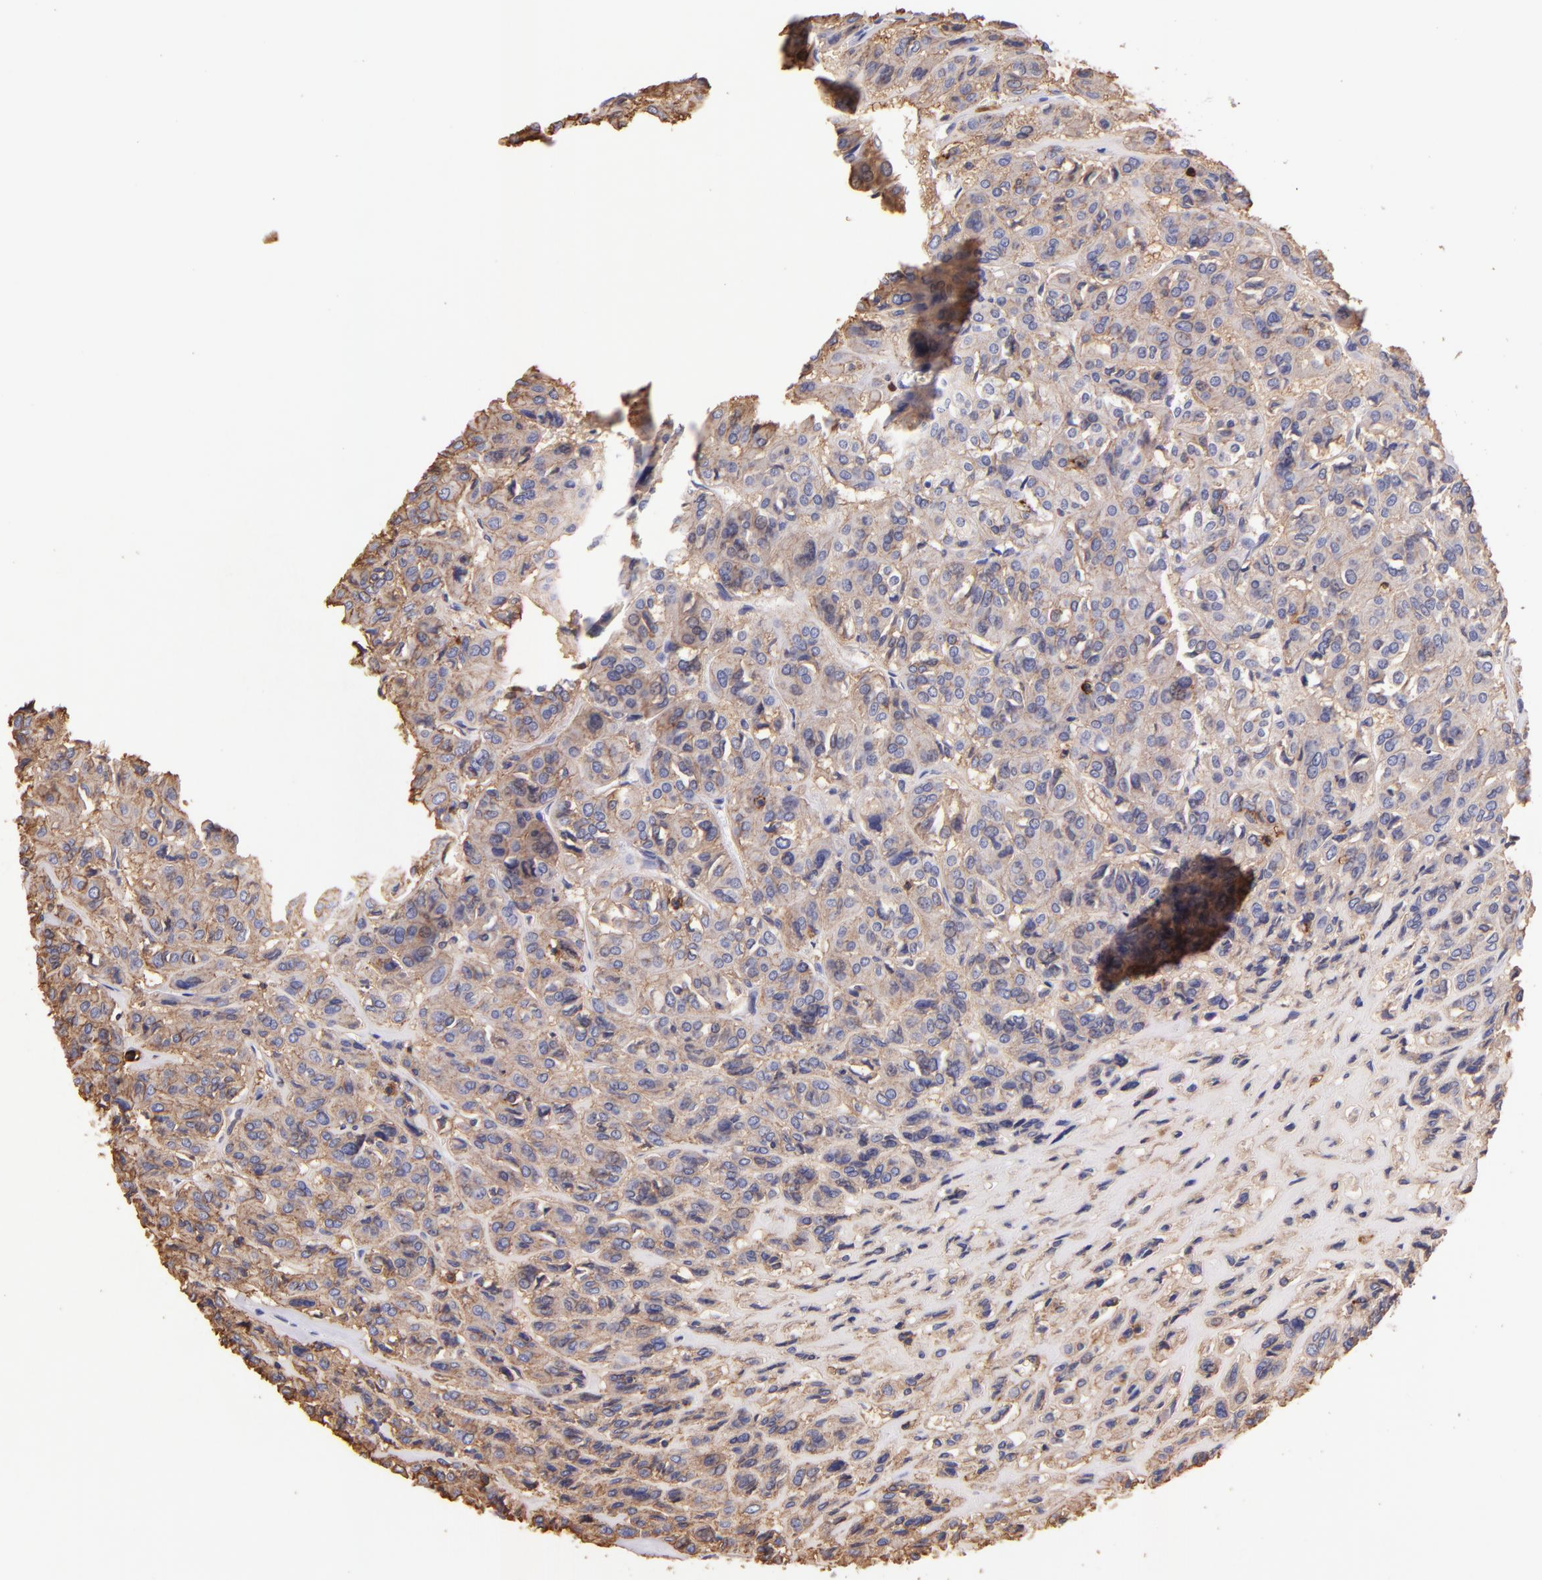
{"staining": {"intensity": "weak", "quantity": ">75%", "location": "cytoplasmic/membranous"}, "tissue": "thyroid cancer", "cell_type": "Tumor cells", "image_type": "cancer", "snomed": [{"axis": "morphology", "description": "Follicular adenoma carcinoma, NOS"}, {"axis": "topography", "description": "Thyroid gland"}], "caption": "A photomicrograph of follicular adenoma carcinoma (thyroid) stained for a protein shows weak cytoplasmic/membranous brown staining in tumor cells.", "gene": "SPN", "patient": {"sex": "female", "age": 71}}